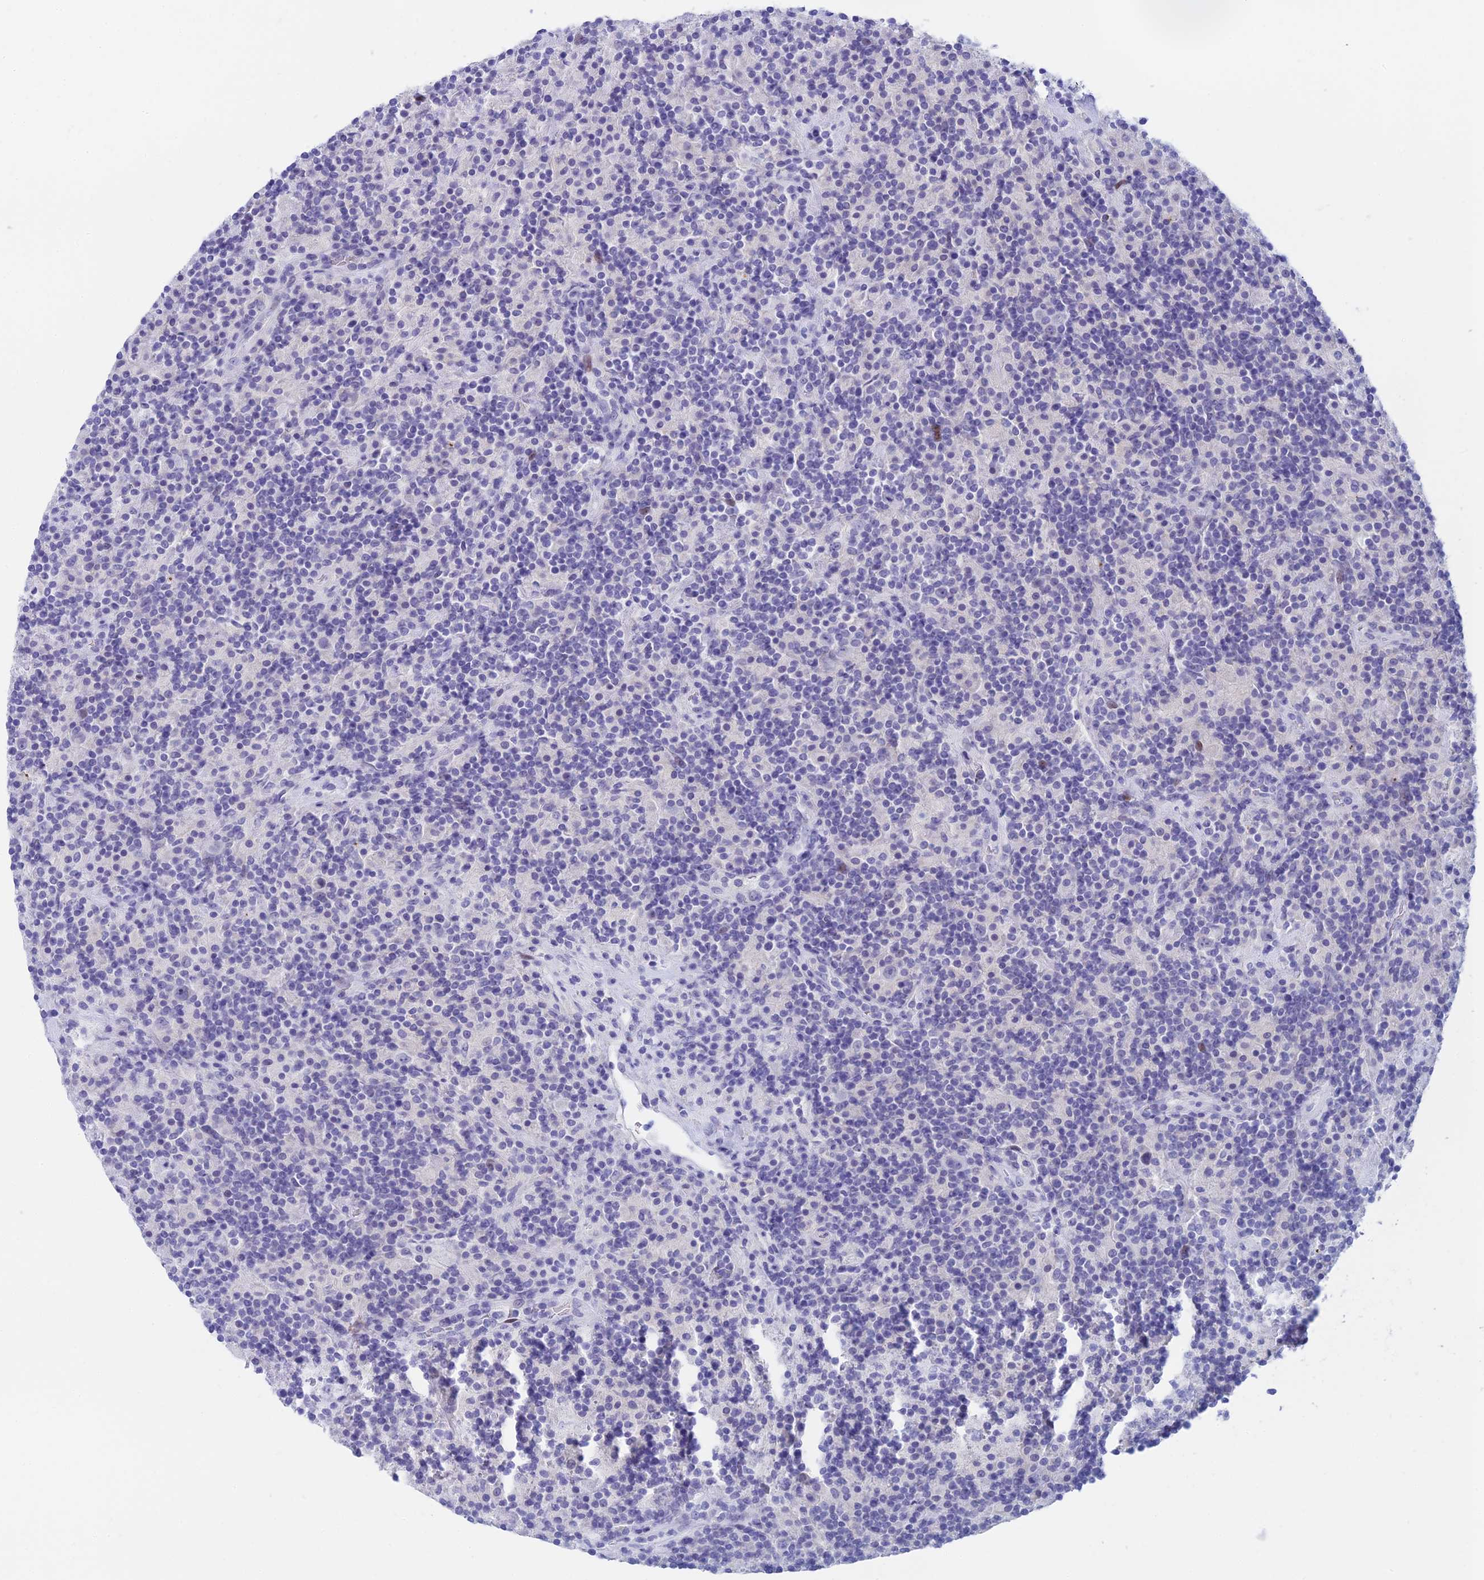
{"staining": {"intensity": "negative", "quantity": "none", "location": "none"}, "tissue": "lymphoma", "cell_type": "Tumor cells", "image_type": "cancer", "snomed": [{"axis": "morphology", "description": "Hodgkin's disease, NOS"}, {"axis": "topography", "description": "Lymph node"}], "caption": "Tumor cells show no significant positivity in Hodgkin's disease.", "gene": "REXO5", "patient": {"sex": "male", "age": 70}}